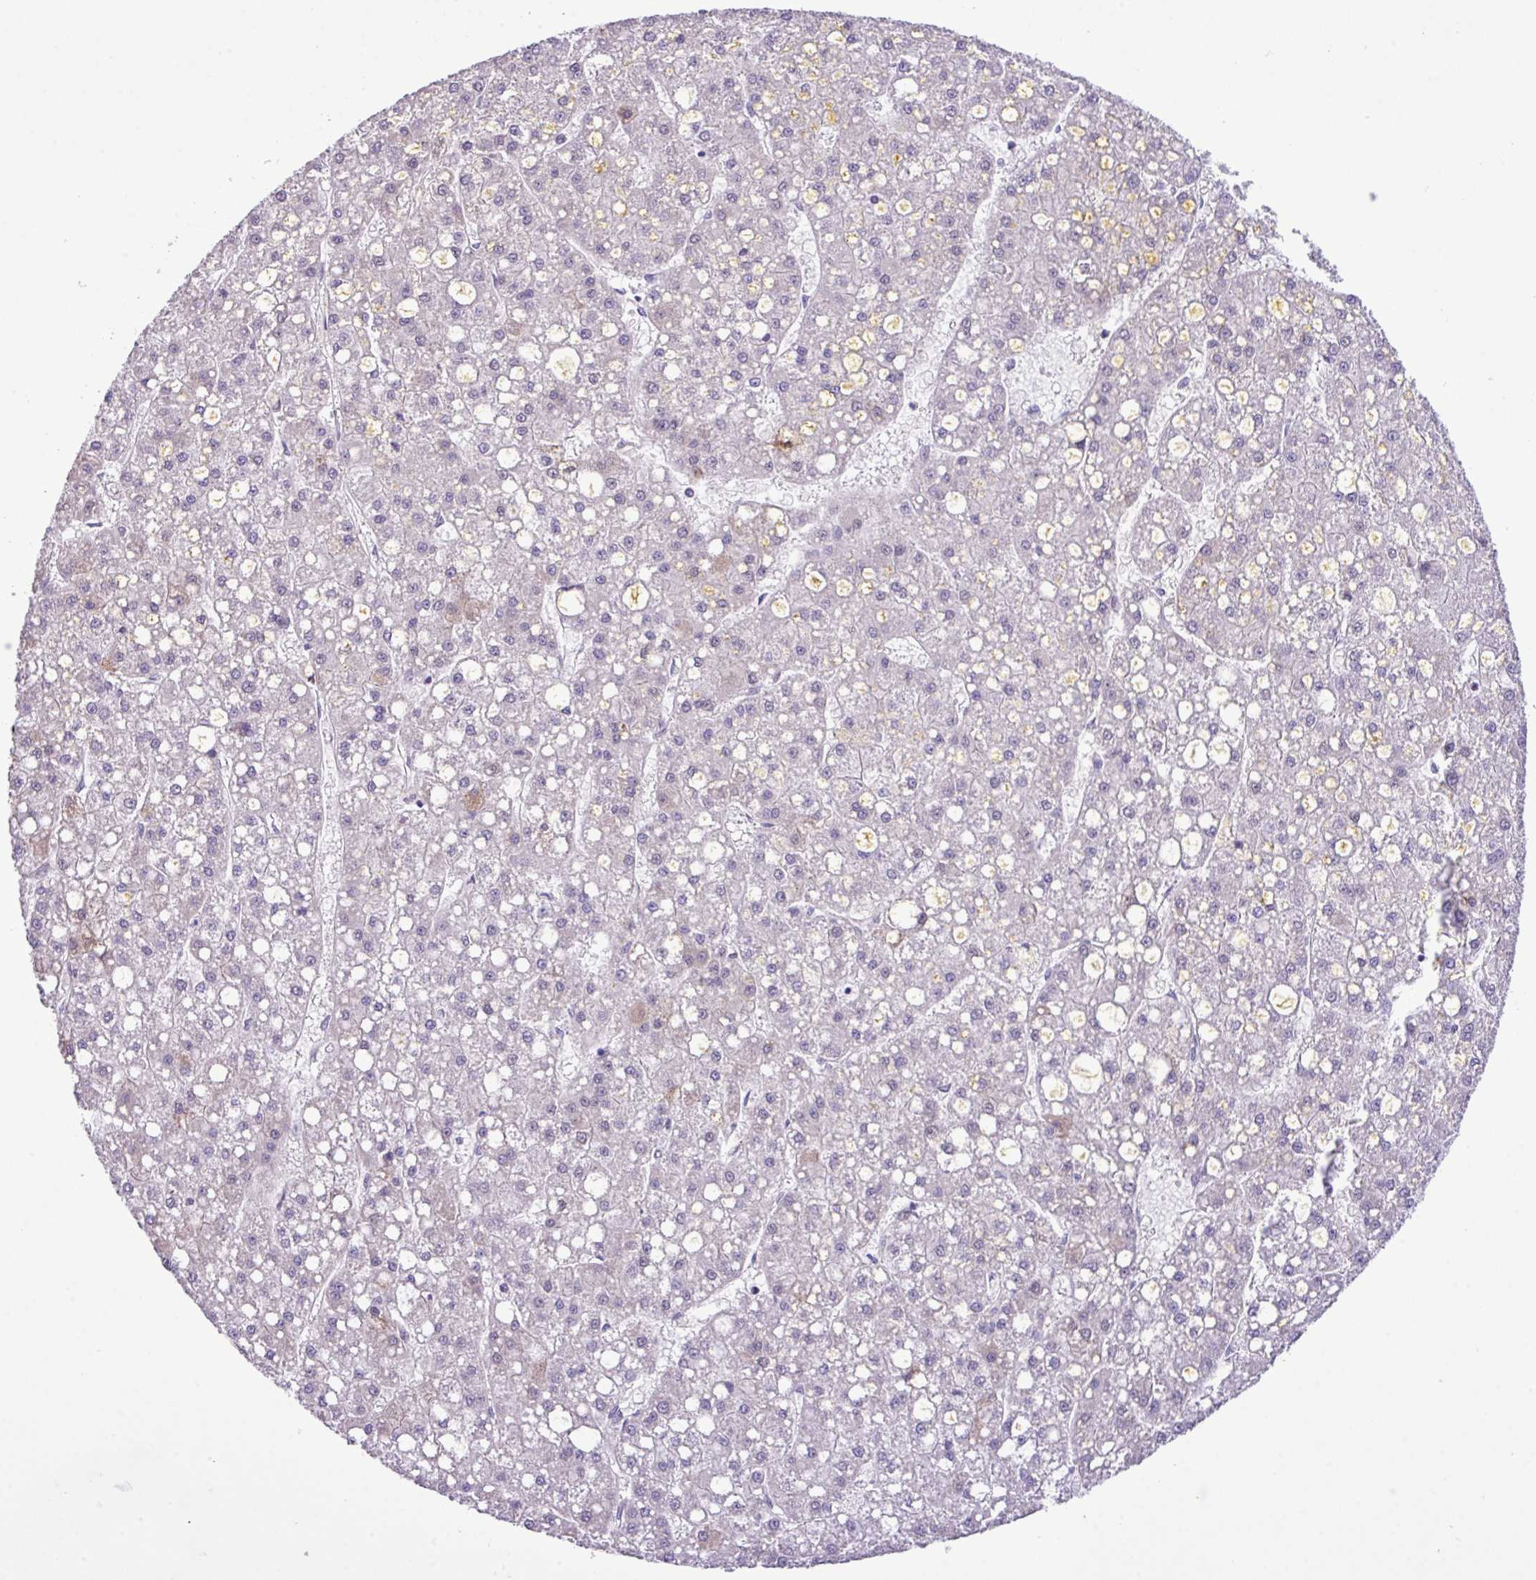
{"staining": {"intensity": "negative", "quantity": "none", "location": "none"}, "tissue": "liver cancer", "cell_type": "Tumor cells", "image_type": "cancer", "snomed": [{"axis": "morphology", "description": "Carcinoma, Hepatocellular, NOS"}, {"axis": "topography", "description": "Liver"}], "caption": "High power microscopy micrograph of an immunohistochemistry (IHC) histopathology image of liver cancer (hepatocellular carcinoma), revealing no significant expression in tumor cells.", "gene": "YLPM1", "patient": {"sex": "male", "age": 67}}